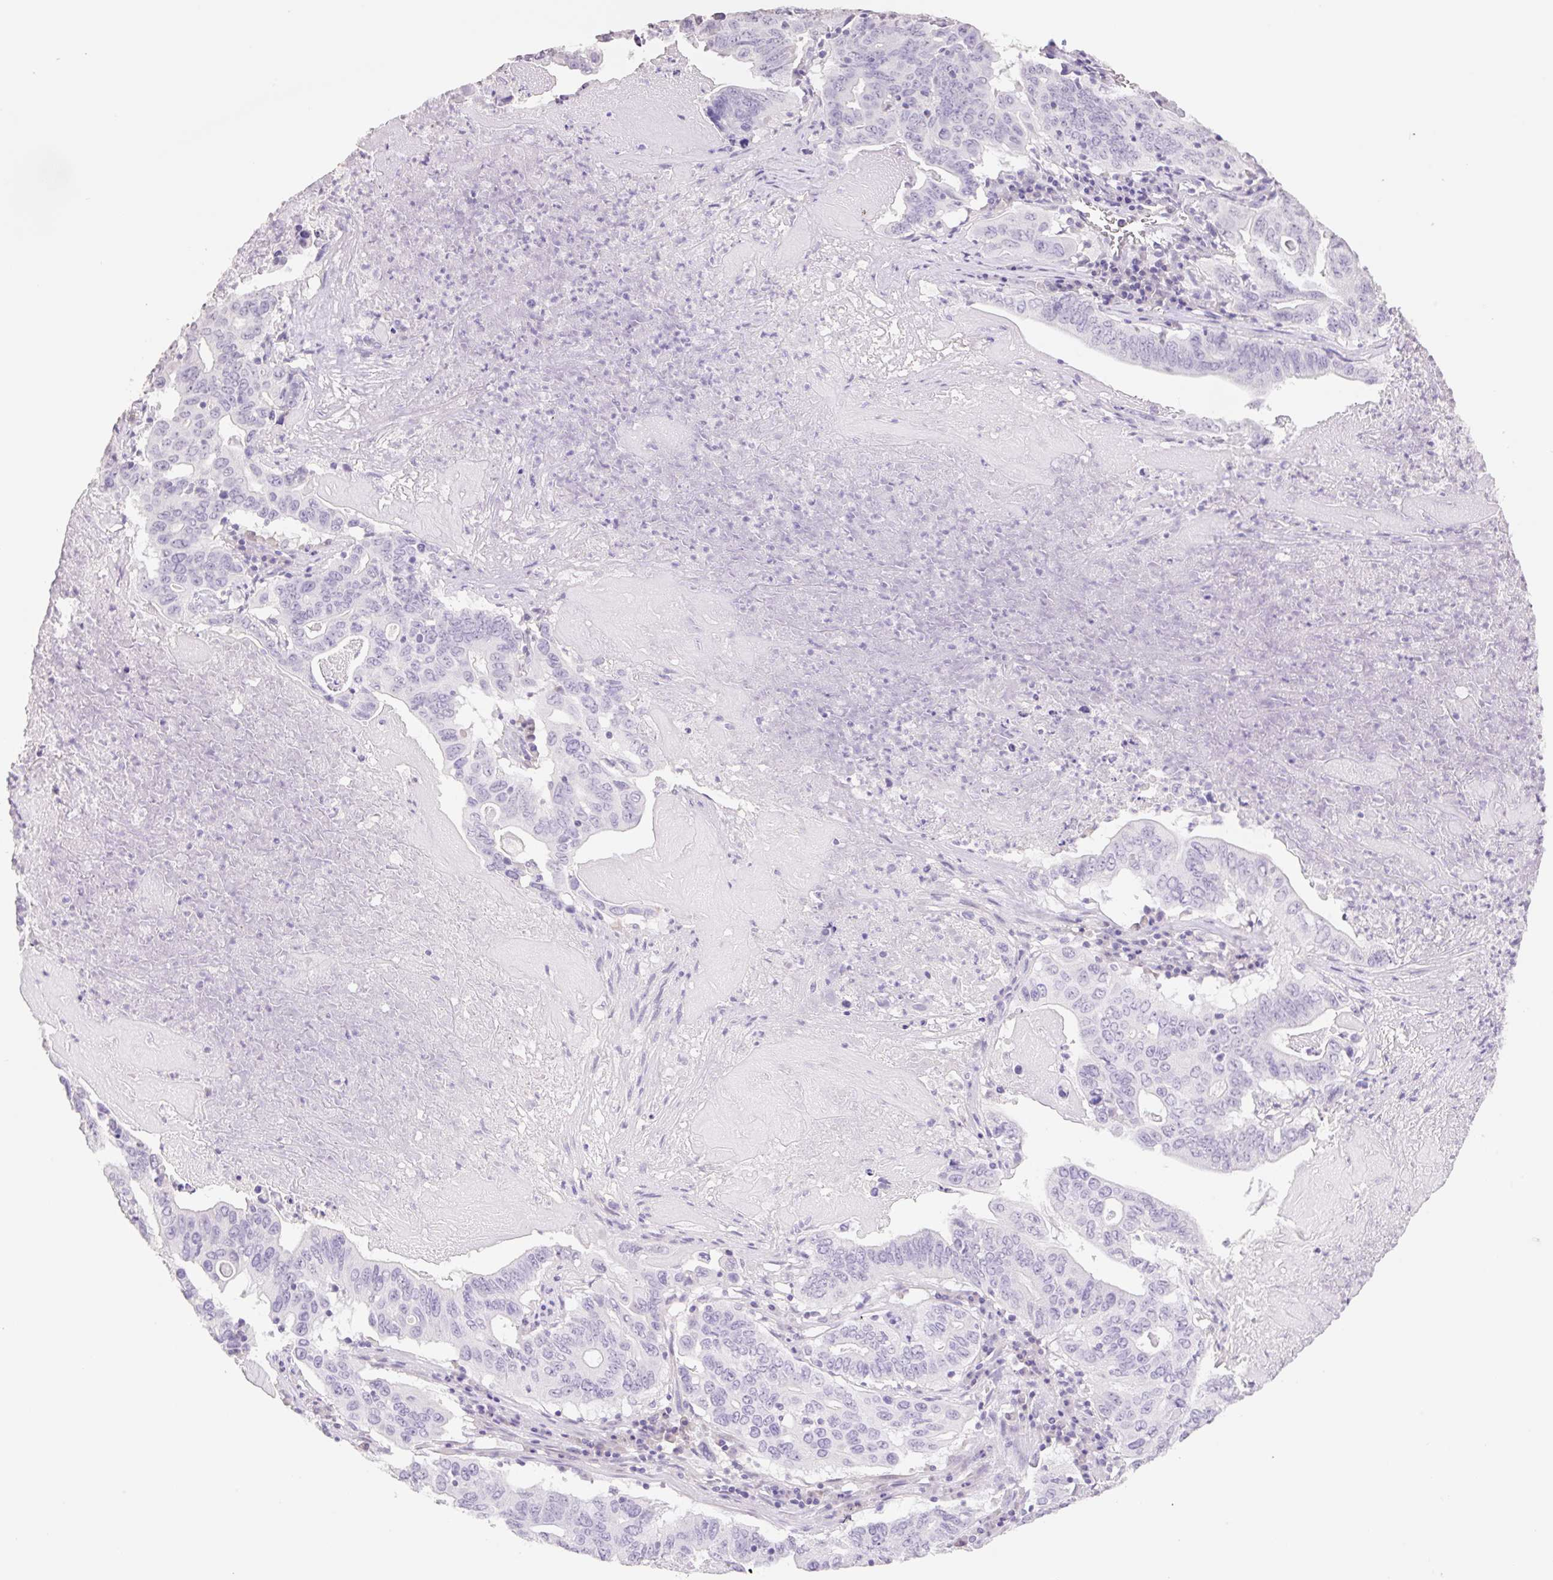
{"staining": {"intensity": "negative", "quantity": "none", "location": "none"}, "tissue": "lung cancer", "cell_type": "Tumor cells", "image_type": "cancer", "snomed": [{"axis": "morphology", "description": "Adenocarcinoma, NOS"}, {"axis": "topography", "description": "Lung"}], "caption": "Immunohistochemistry histopathology image of neoplastic tissue: lung cancer stained with DAB (3,3'-diaminobenzidine) displays no significant protein positivity in tumor cells. Nuclei are stained in blue.", "gene": "HCRTR2", "patient": {"sex": "female", "age": 60}}